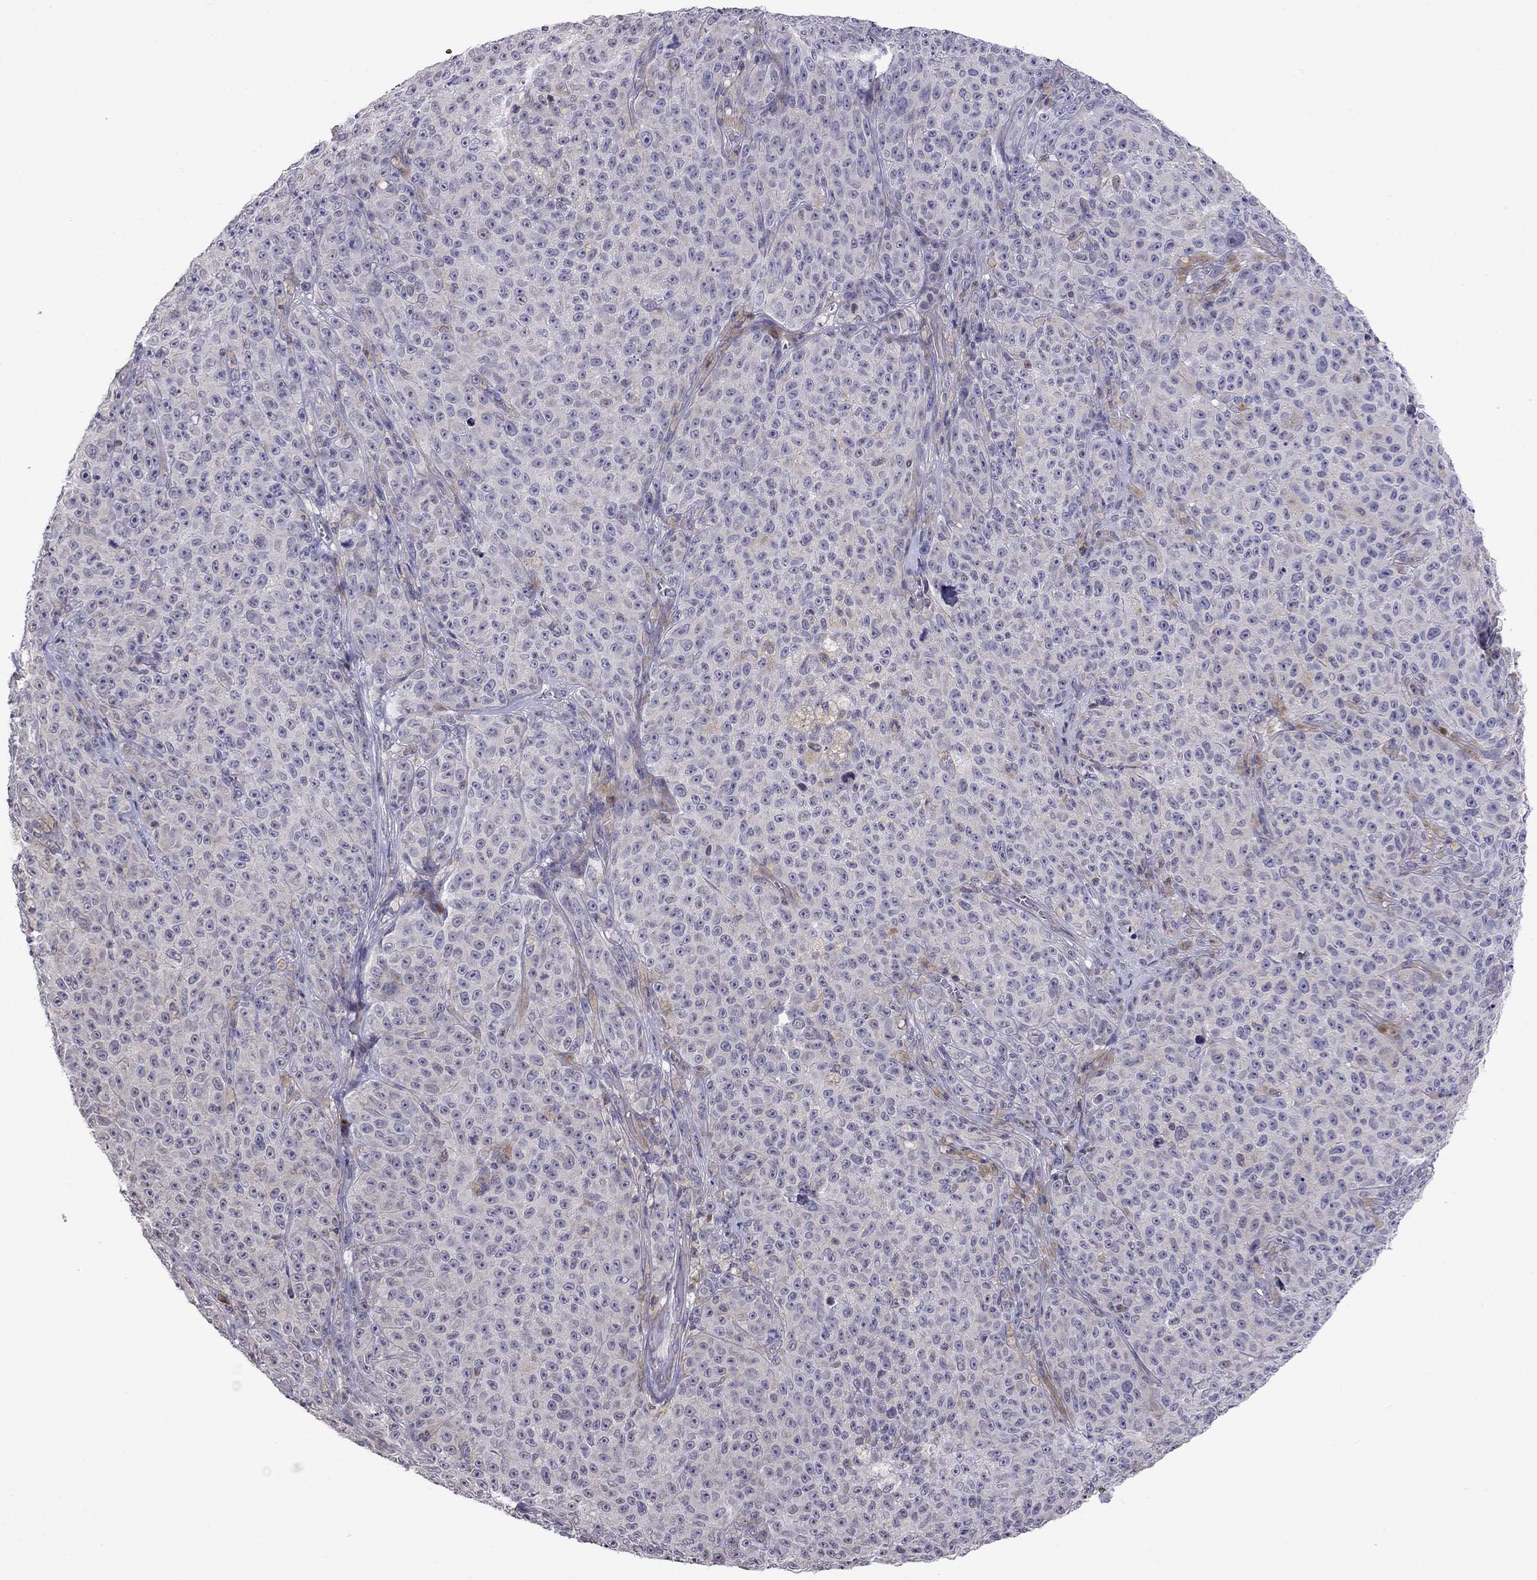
{"staining": {"intensity": "negative", "quantity": "none", "location": "none"}, "tissue": "melanoma", "cell_type": "Tumor cells", "image_type": "cancer", "snomed": [{"axis": "morphology", "description": "Malignant melanoma, NOS"}, {"axis": "topography", "description": "Skin"}], "caption": "A high-resolution micrograph shows IHC staining of malignant melanoma, which reveals no significant expression in tumor cells.", "gene": "ADAM28", "patient": {"sex": "female", "age": 82}}